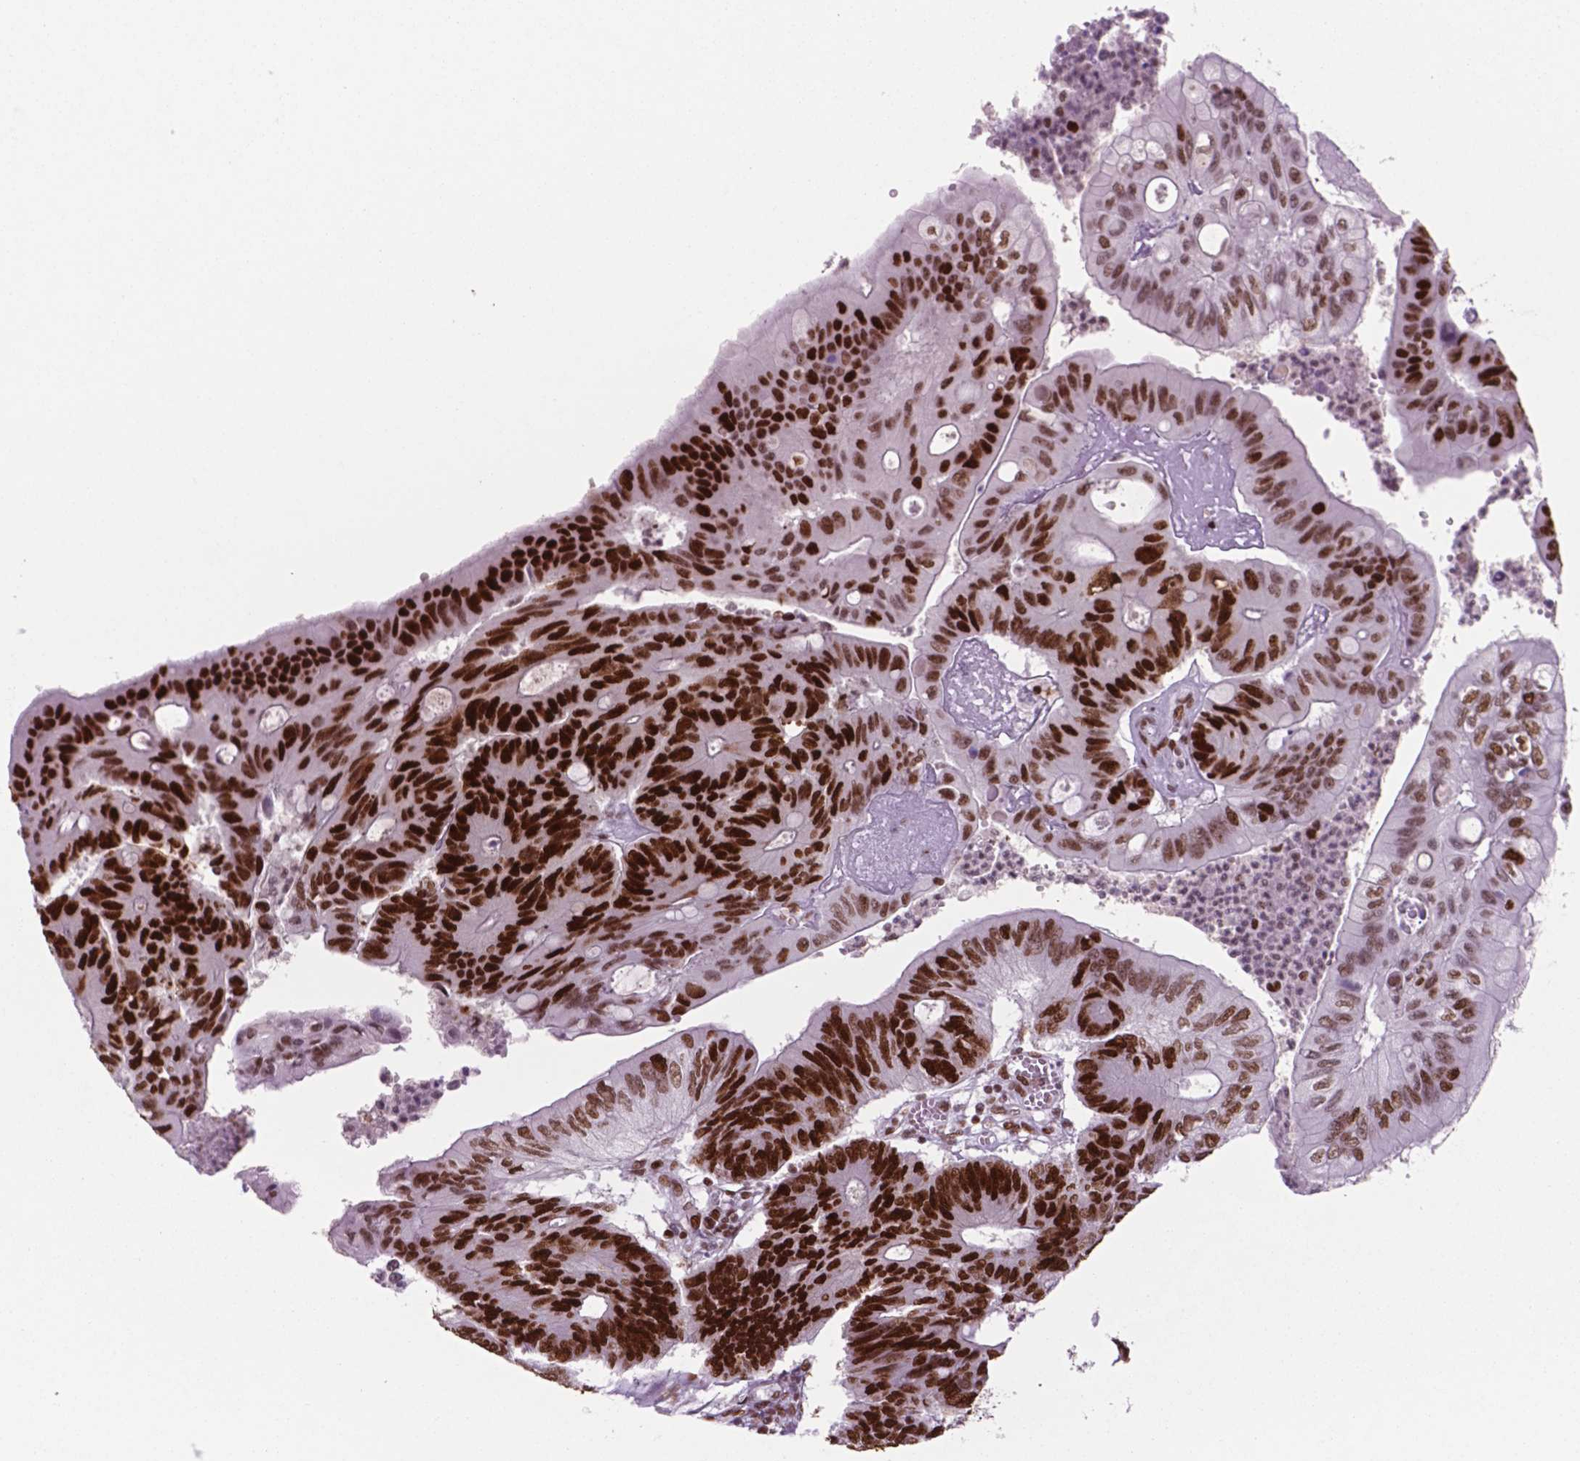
{"staining": {"intensity": "strong", "quantity": ">75%", "location": "nuclear"}, "tissue": "colorectal cancer", "cell_type": "Tumor cells", "image_type": "cancer", "snomed": [{"axis": "morphology", "description": "Adenocarcinoma, NOS"}, {"axis": "topography", "description": "Colon"}], "caption": "Immunohistochemistry (IHC) image of neoplastic tissue: colorectal cancer stained using immunohistochemistry (IHC) reveals high levels of strong protein expression localized specifically in the nuclear of tumor cells, appearing as a nuclear brown color.", "gene": "MSH6", "patient": {"sex": "male", "age": 65}}